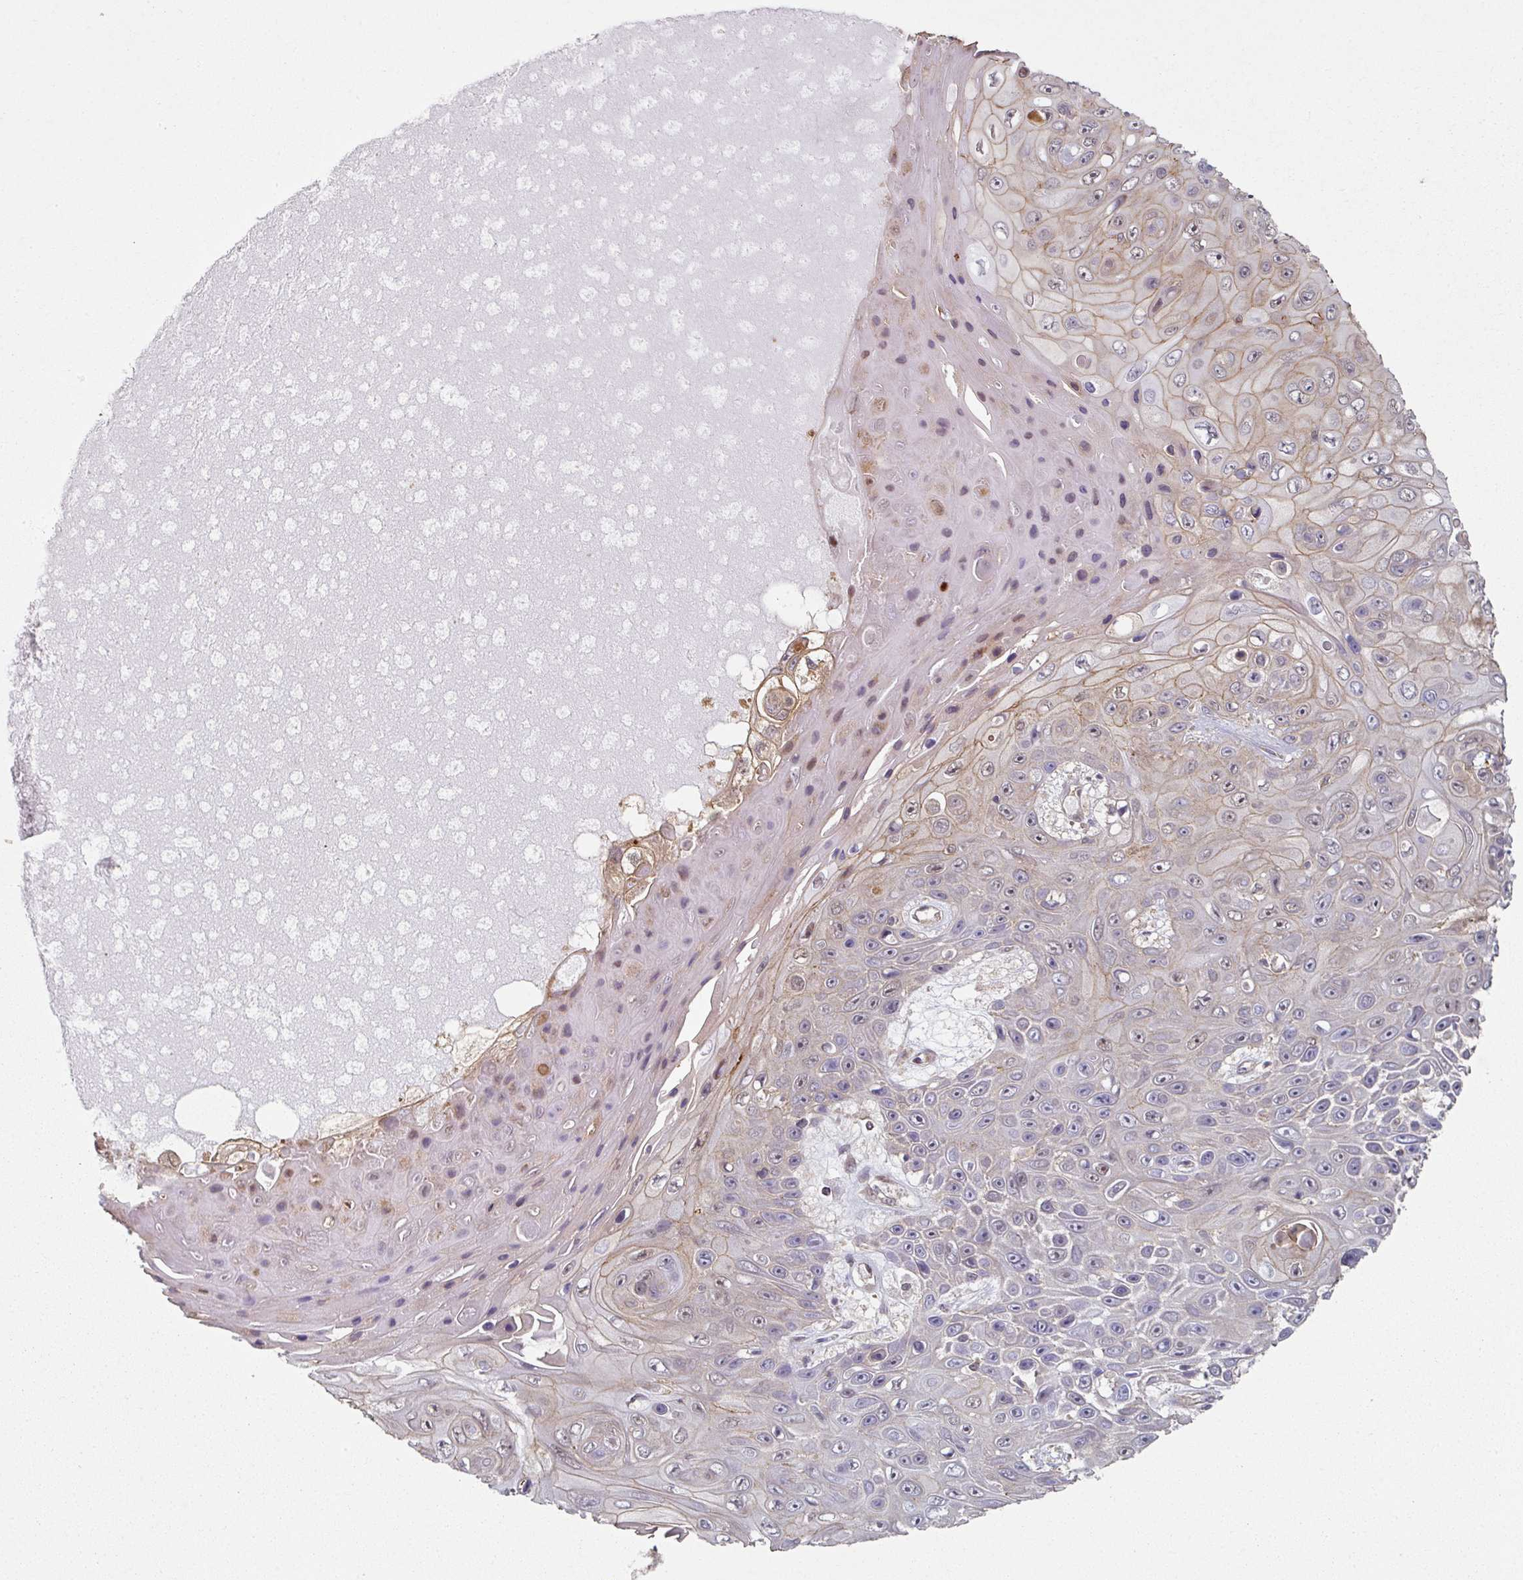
{"staining": {"intensity": "weak", "quantity": "<25%", "location": "cytoplasmic/membranous"}, "tissue": "skin cancer", "cell_type": "Tumor cells", "image_type": "cancer", "snomed": [{"axis": "morphology", "description": "Squamous cell carcinoma, NOS"}, {"axis": "topography", "description": "Skin"}], "caption": "Squamous cell carcinoma (skin) was stained to show a protein in brown. There is no significant positivity in tumor cells. (DAB (3,3'-diaminobenzidine) immunohistochemistry (IHC) visualized using brightfield microscopy, high magnification).", "gene": "PSME3IP1", "patient": {"sex": "male", "age": 82}}